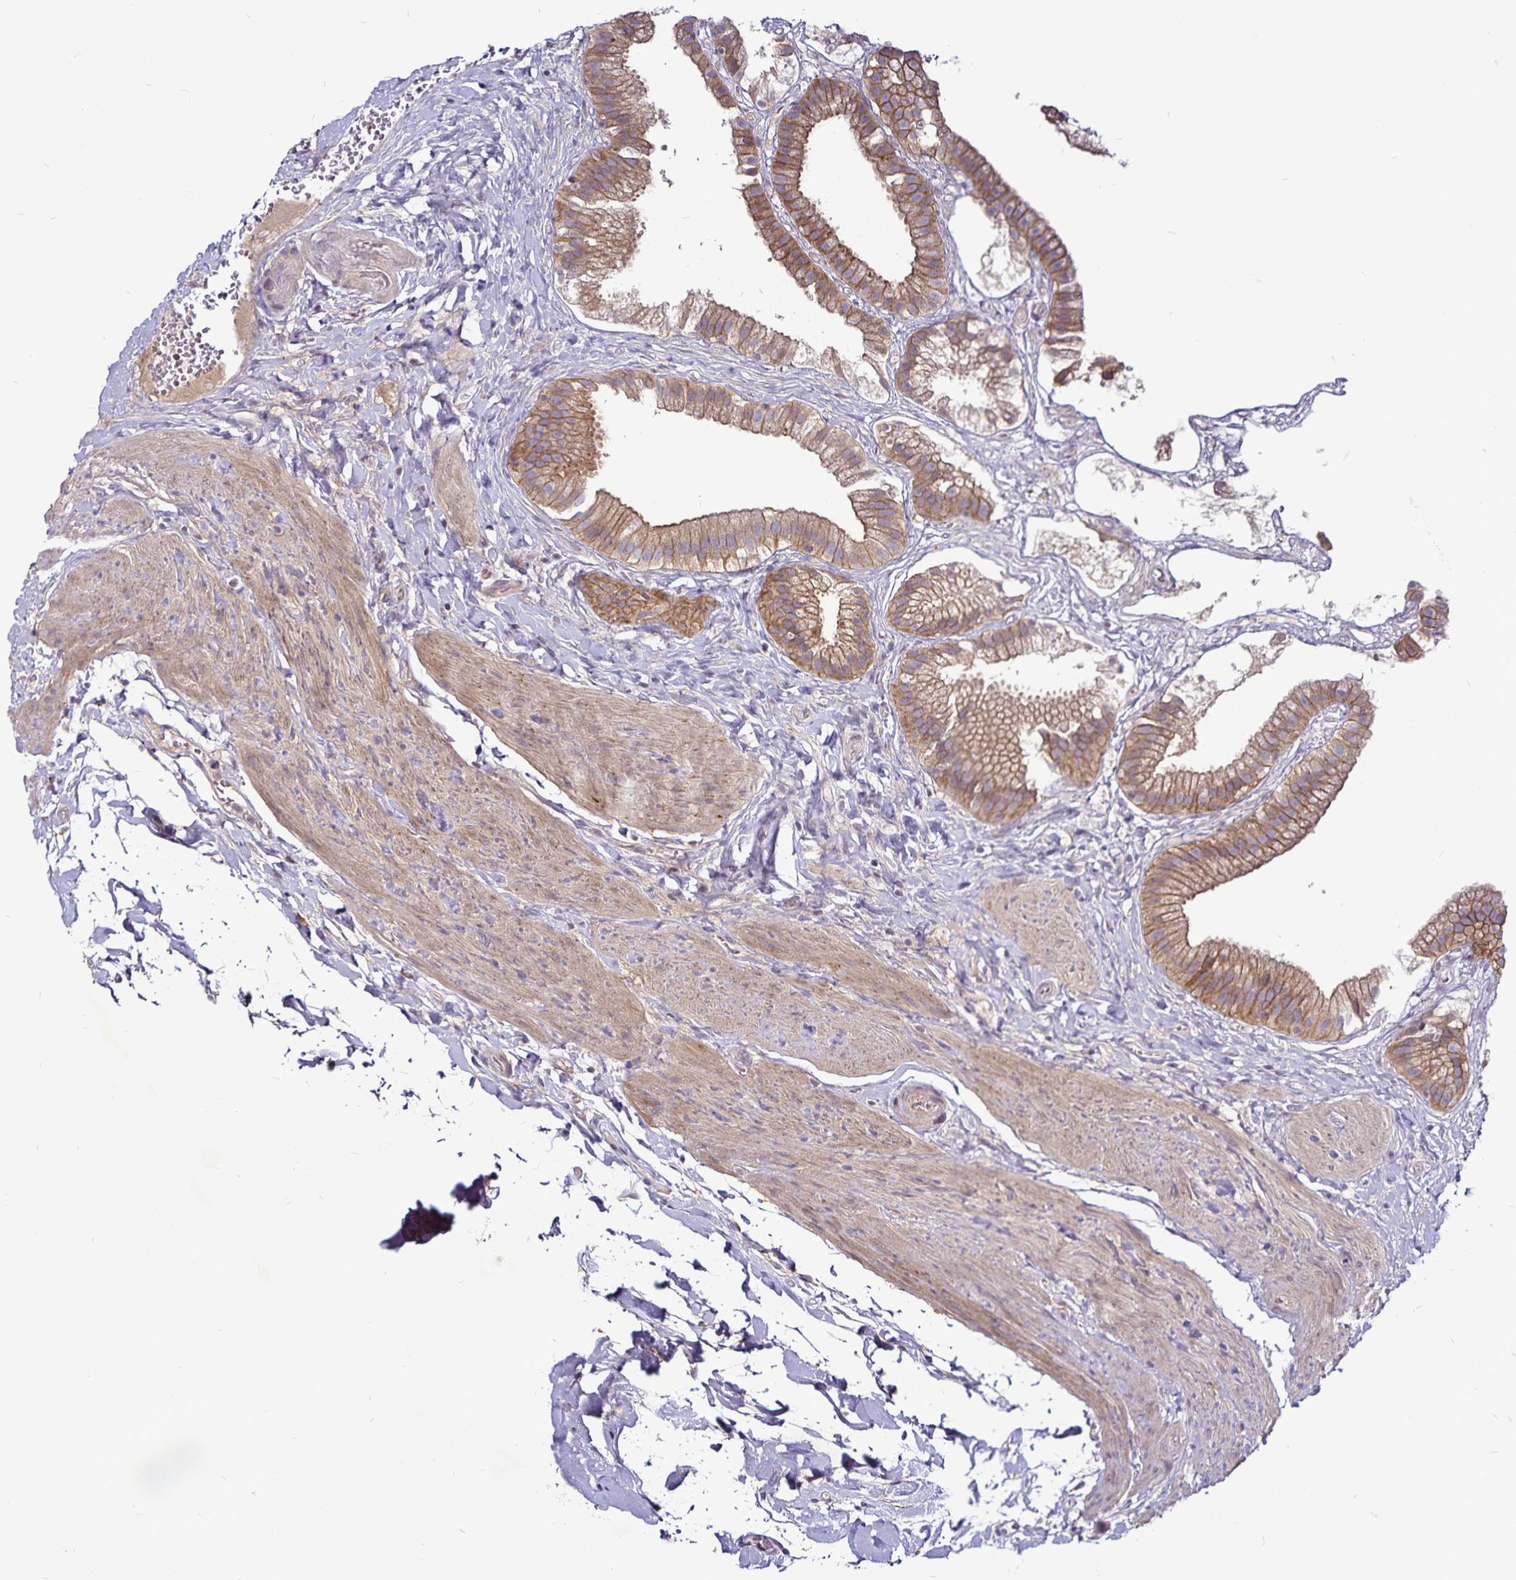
{"staining": {"intensity": "moderate", "quantity": ">75%", "location": "cytoplasmic/membranous"}, "tissue": "gallbladder", "cell_type": "Glandular cells", "image_type": "normal", "snomed": [{"axis": "morphology", "description": "Normal tissue, NOS"}, {"axis": "topography", "description": "Gallbladder"}], "caption": "The micrograph exhibits immunohistochemical staining of normal gallbladder. There is moderate cytoplasmic/membranous expression is appreciated in approximately >75% of glandular cells.", "gene": "GNG12", "patient": {"sex": "female", "age": 63}}